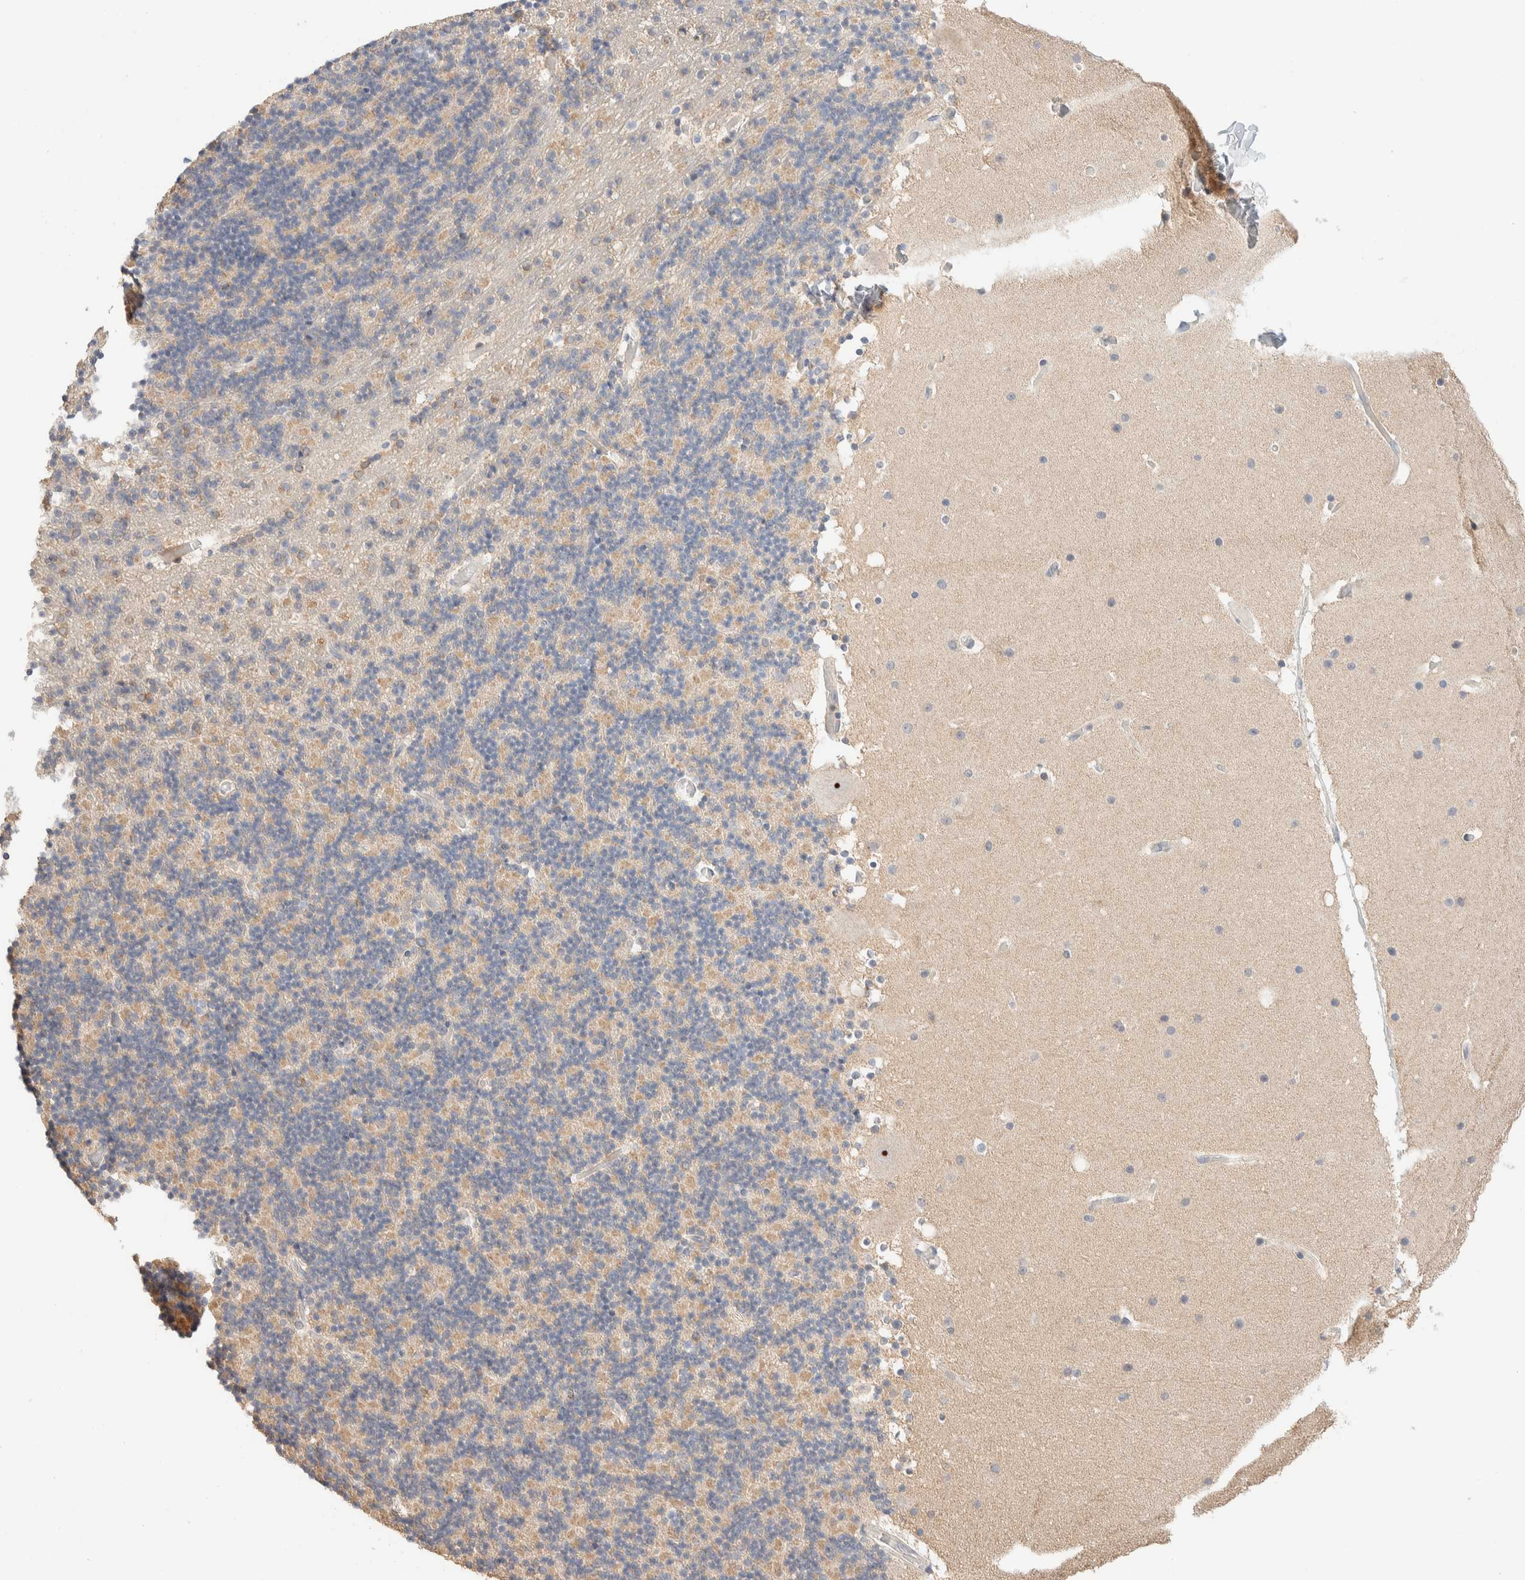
{"staining": {"intensity": "weak", "quantity": ">75%", "location": "cytoplasmic/membranous"}, "tissue": "cerebellum", "cell_type": "Cells in granular layer", "image_type": "normal", "snomed": [{"axis": "morphology", "description": "Normal tissue, NOS"}, {"axis": "topography", "description": "Cerebellum"}], "caption": "IHC staining of unremarkable cerebellum, which displays low levels of weak cytoplasmic/membranous positivity in approximately >75% of cells in granular layer indicating weak cytoplasmic/membranous protein expression. The staining was performed using DAB (3,3'-diaminobenzidine) (brown) for protein detection and nuclei were counterstained in hematoxylin (blue).", "gene": "HDHD3", "patient": {"sex": "male", "age": 57}}